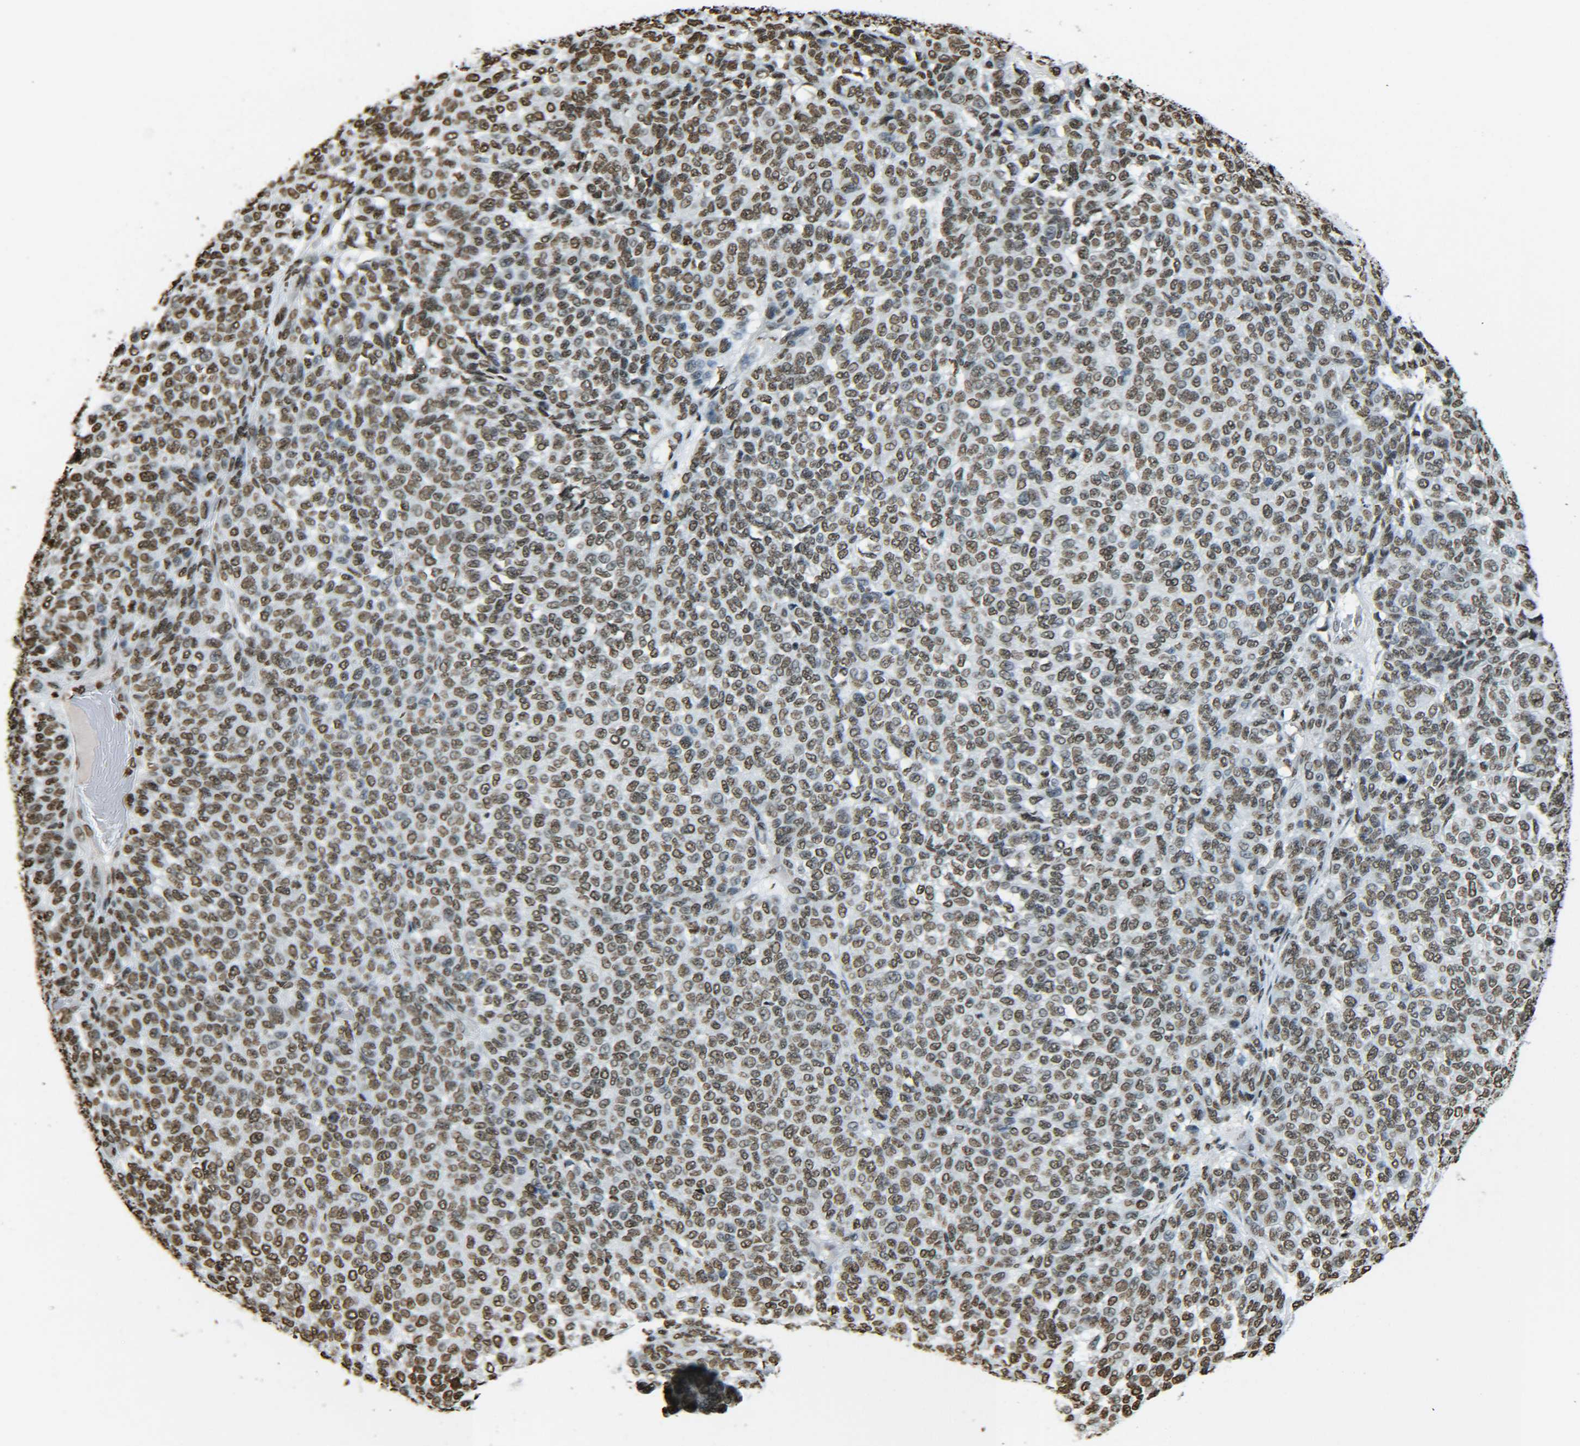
{"staining": {"intensity": "moderate", "quantity": ">75%", "location": "nuclear"}, "tissue": "melanoma", "cell_type": "Tumor cells", "image_type": "cancer", "snomed": [{"axis": "morphology", "description": "Malignant melanoma, NOS"}, {"axis": "topography", "description": "Skin"}], "caption": "There is medium levels of moderate nuclear staining in tumor cells of malignant melanoma, as demonstrated by immunohistochemical staining (brown color).", "gene": "H4C16", "patient": {"sex": "male", "age": 59}}